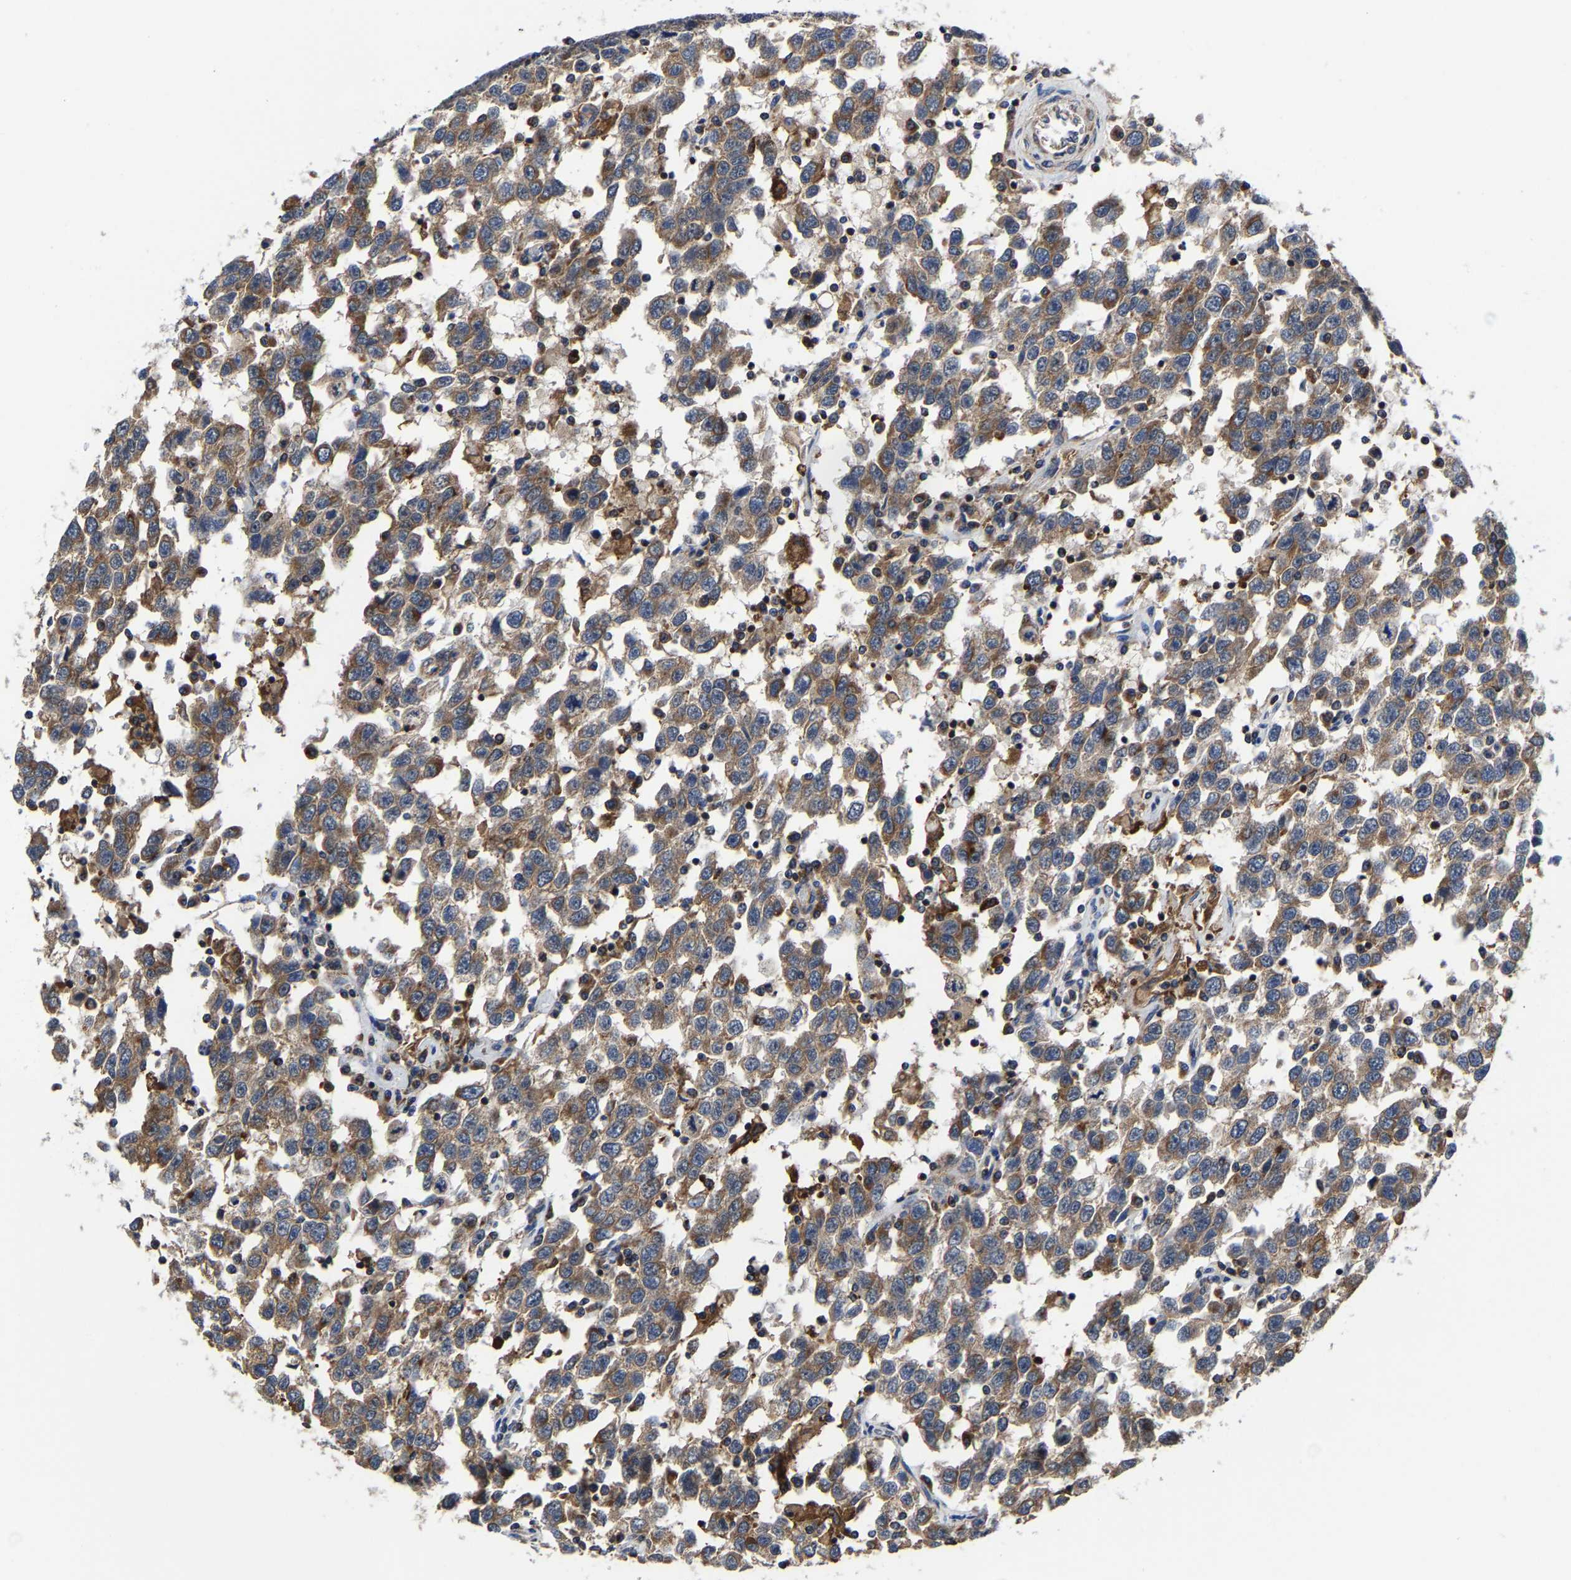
{"staining": {"intensity": "moderate", "quantity": ">75%", "location": "cytoplasmic/membranous"}, "tissue": "testis cancer", "cell_type": "Tumor cells", "image_type": "cancer", "snomed": [{"axis": "morphology", "description": "Seminoma, NOS"}, {"axis": "topography", "description": "Testis"}], "caption": "Immunohistochemical staining of testis seminoma exhibits medium levels of moderate cytoplasmic/membranous positivity in approximately >75% of tumor cells. (Brightfield microscopy of DAB IHC at high magnification).", "gene": "PFKFB3", "patient": {"sex": "male", "age": 41}}